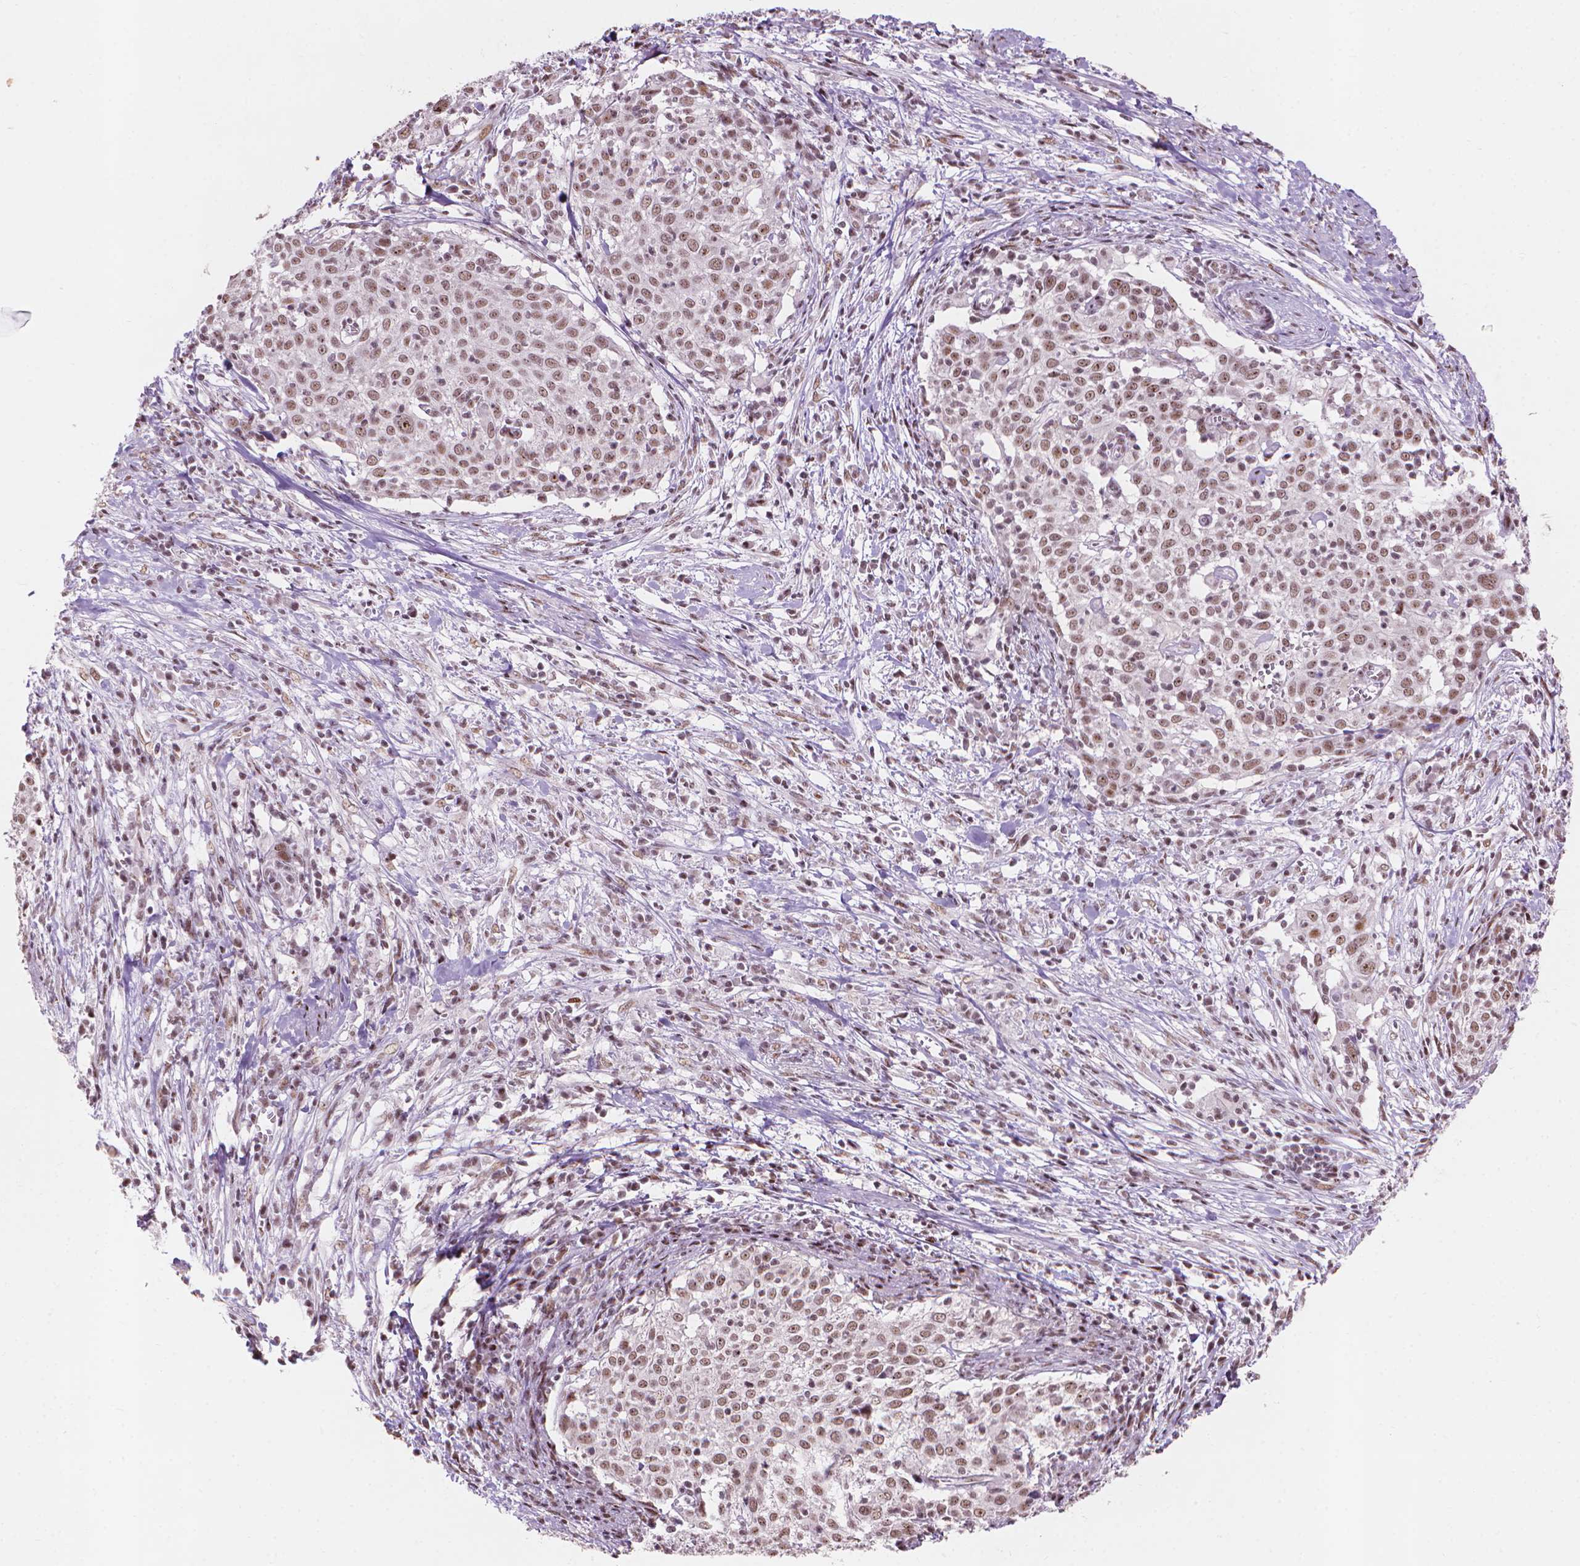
{"staining": {"intensity": "moderate", "quantity": ">75%", "location": "nuclear"}, "tissue": "cervical cancer", "cell_type": "Tumor cells", "image_type": "cancer", "snomed": [{"axis": "morphology", "description": "Squamous cell carcinoma, NOS"}, {"axis": "topography", "description": "Cervix"}], "caption": "Moderate nuclear expression is seen in about >75% of tumor cells in cervical cancer (squamous cell carcinoma).", "gene": "HES7", "patient": {"sex": "female", "age": 39}}